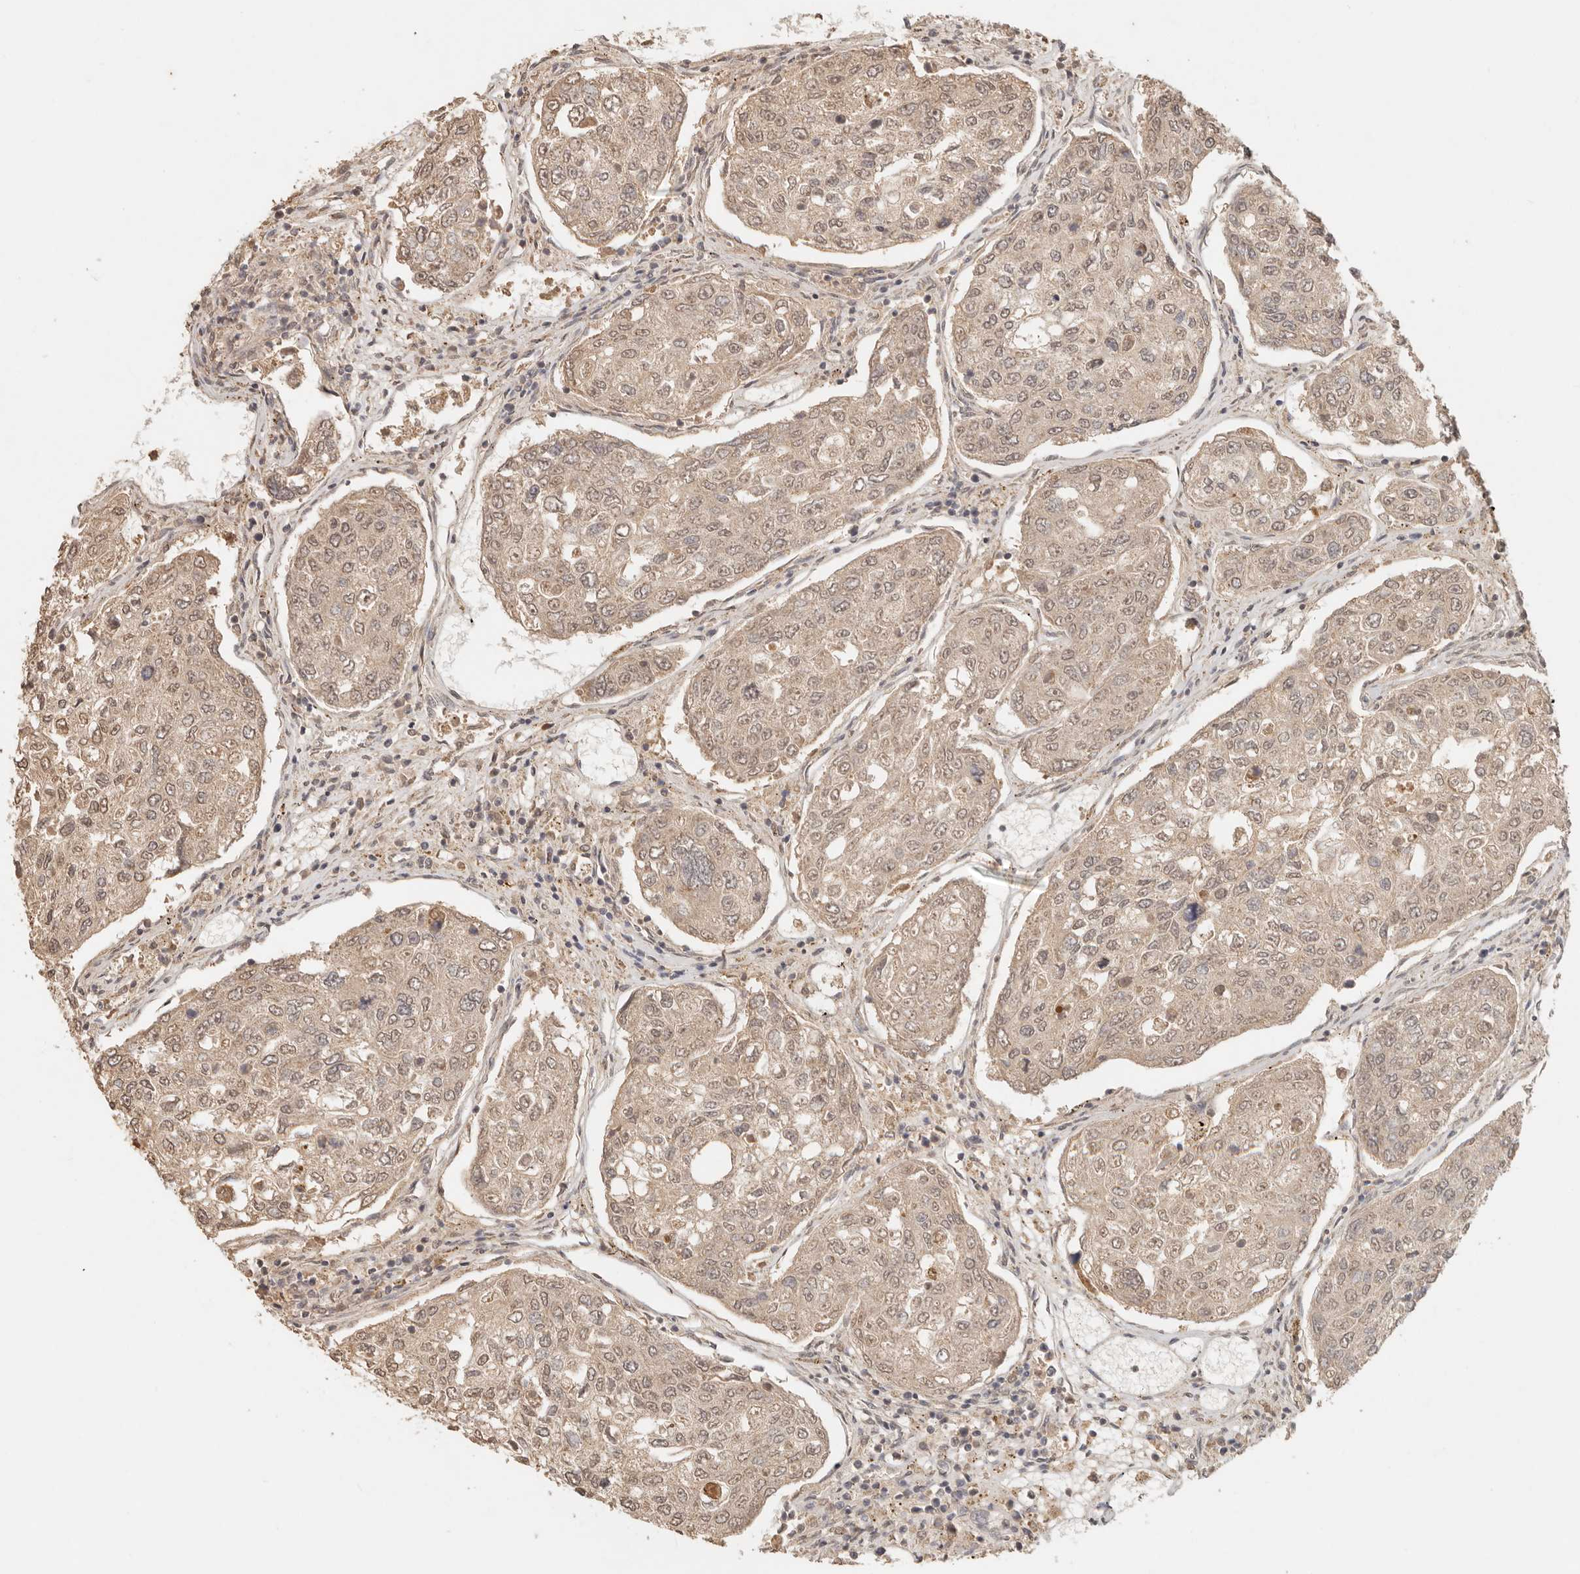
{"staining": {"intensity": "weak", "quantity": ">75%", "location": "cytoplasmic/membranous"}, "tissue": "urothelial cancer", "cell_type": "Tumor cells", "image_type": "cancer", "snomed": [{"axis": "morphology", "description": "Urothelial carcinoma, High grade"}, {"axis": "topography", "description": "Lymph node"}, {"axis": "topography", "description": "Urinary bladder"}], "caption": "Weak cytoplasmic/membranous protein positivity is appreciated in about >75% of tumor cells in urothelial carcinoma (high-grade). The staining is performed using DAB brown chromogen to label protein expression. The nuclei are counter-stained blue using hematoxylin.", "gene": "LMO4", "patient": {"sex": "male", "age": 51}}